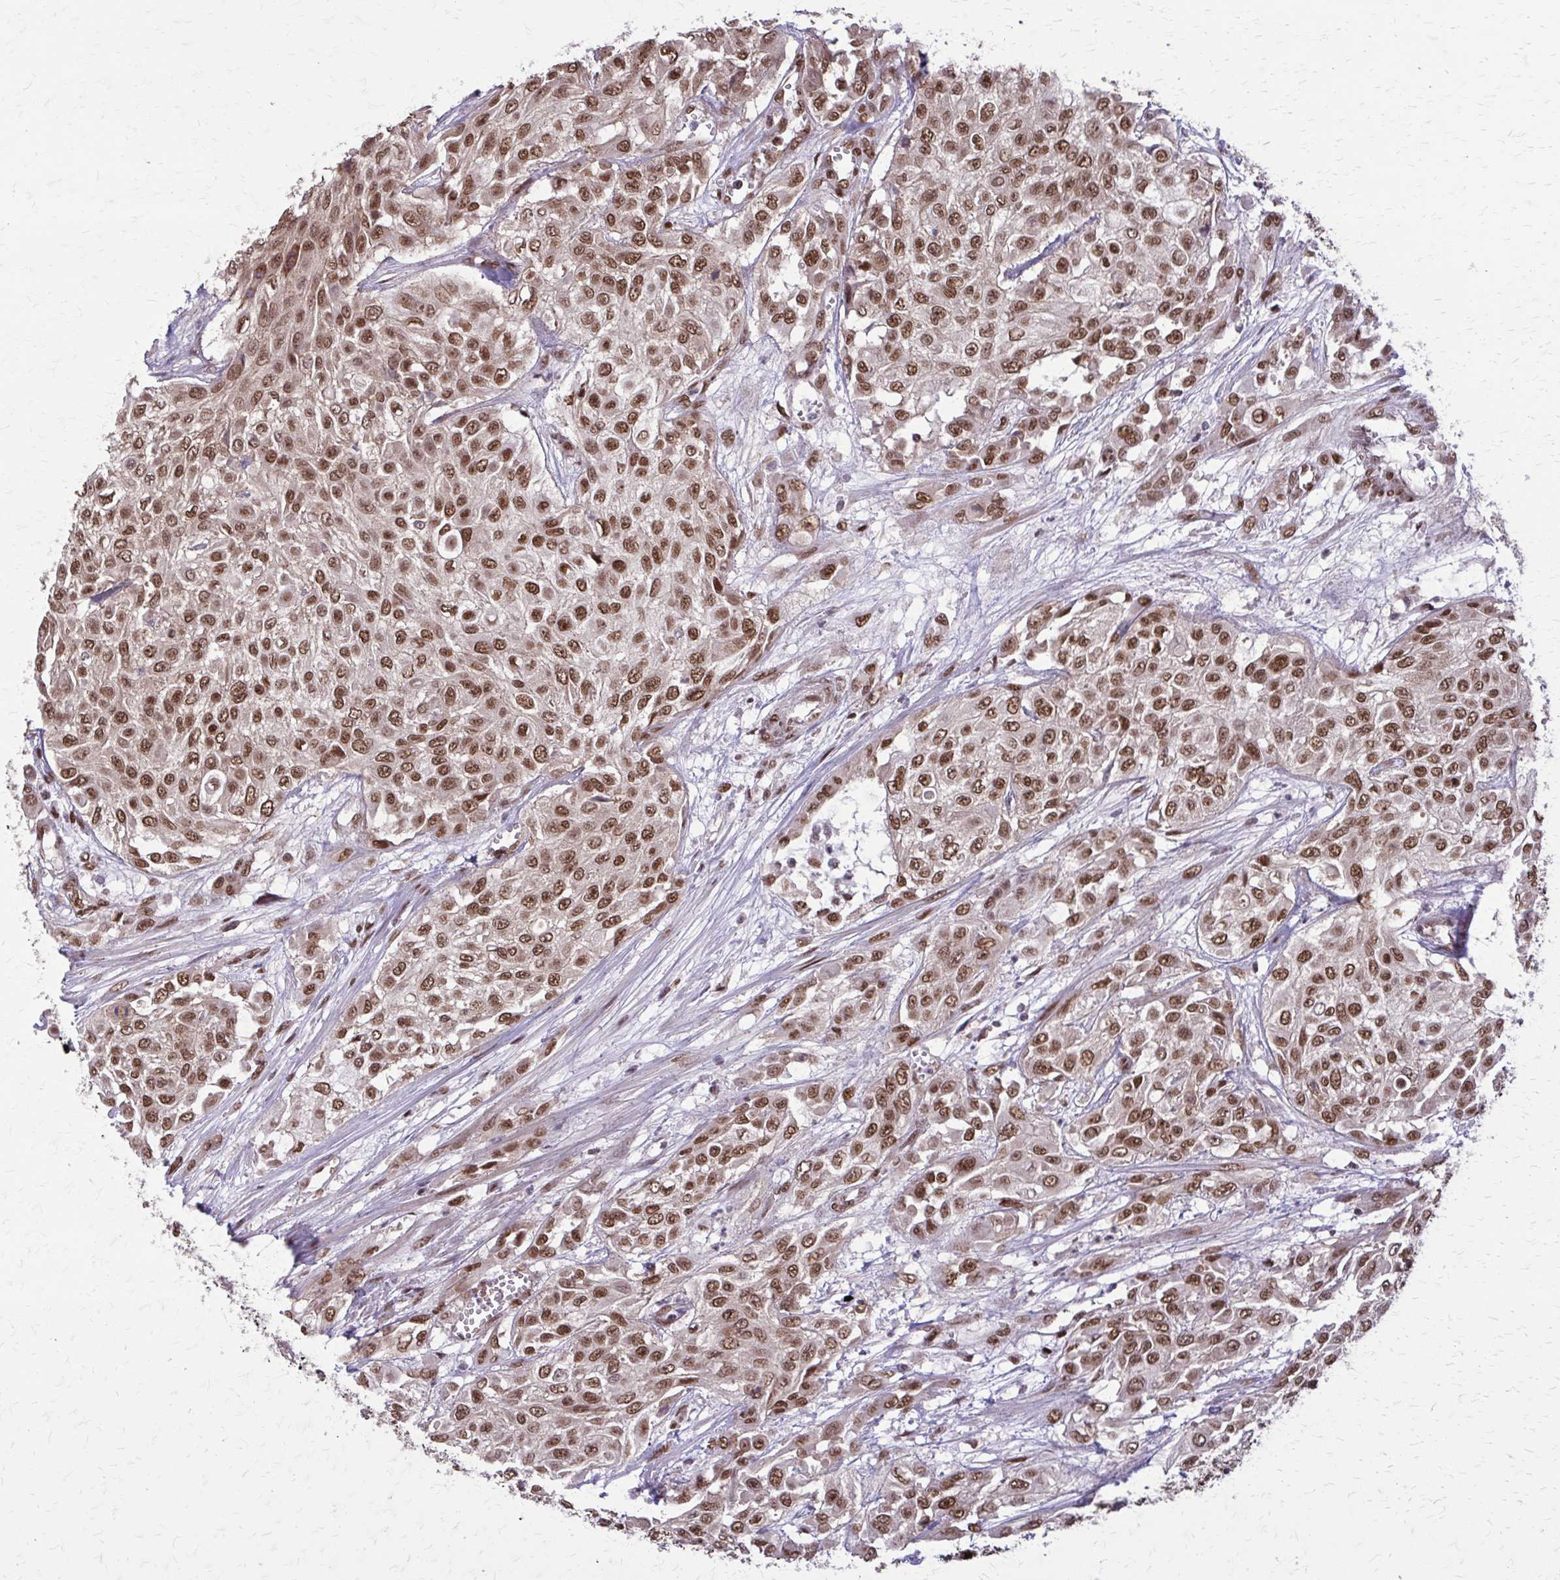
{"staining": {"intensity": "moderate", "quantity": ">75%", "location": "nuclear"}, "tissue": "urothelial cancer", "cell_type": "Tumor cells", "image_type": "cancer", "snomed": [{"axis": "morphology", "description": "Urothelial carcinoma, High grade"}, {"axis": "topography", "description": "Urinary bladder"}], "caption": "High-grade urothelial carcinoma stained for a protein (brown) reveals moderate nuclear positive expression in approximately >75% of tumor cells.", "gene": "TTF1", "patient": {"sex": "male", "age": 57}}